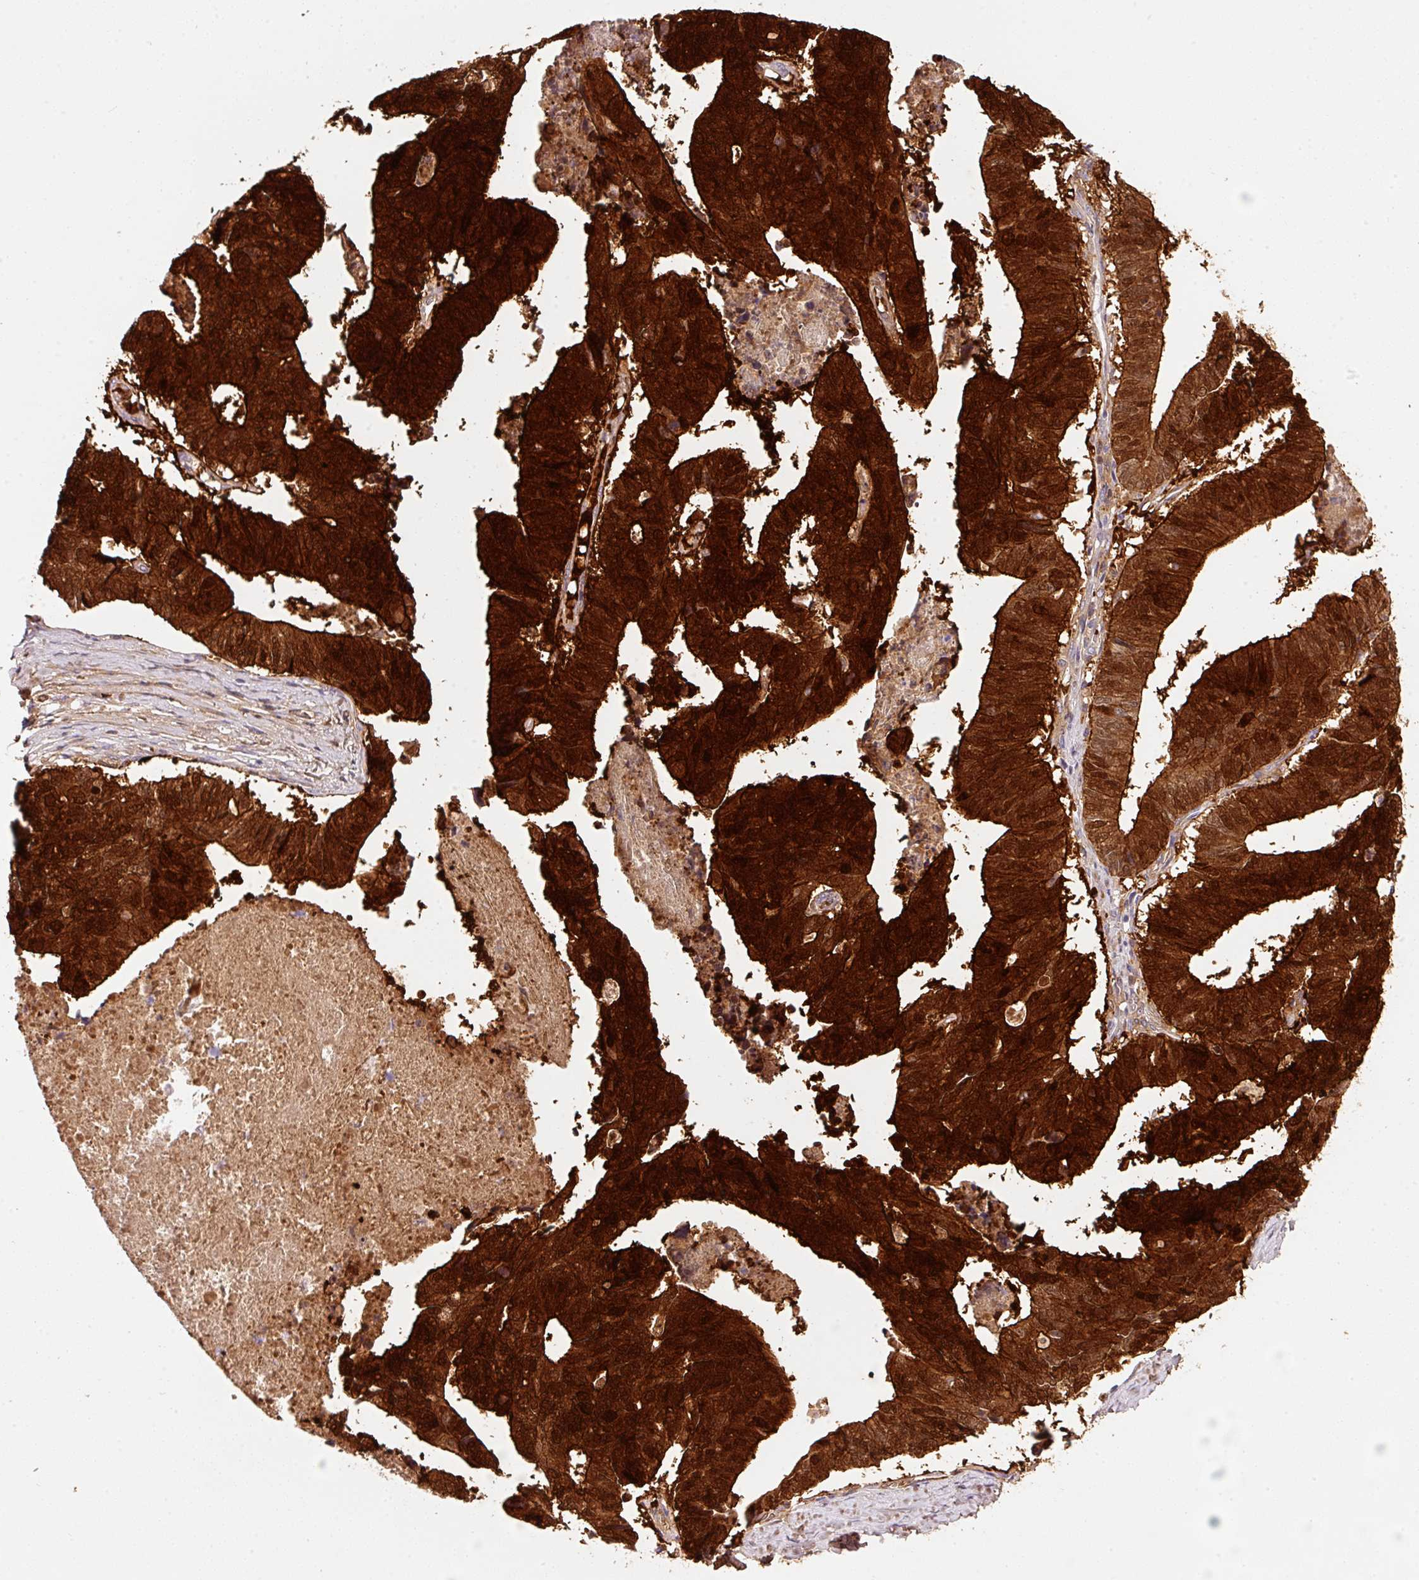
{"staining": {"intensity": "strong", "quantity": ">75%", "location": "cytoplasmic/membranous,nuclear"}, "tissue": "stomach cancer", "cell_type": "Tumor cells", "image_type": "cancer", "snomed": [{"axis": "morphology", "description": "Adenocarcinoma, NOS"}, {"axis": "topography", "description": "Stomach"}], "caption": "Adenocarcinoma (stomach) stained with a protein marker exhibits strong staining in tumor cells.", "gene": "SOS2", "patient": {"sex": "male", "age": 59}}